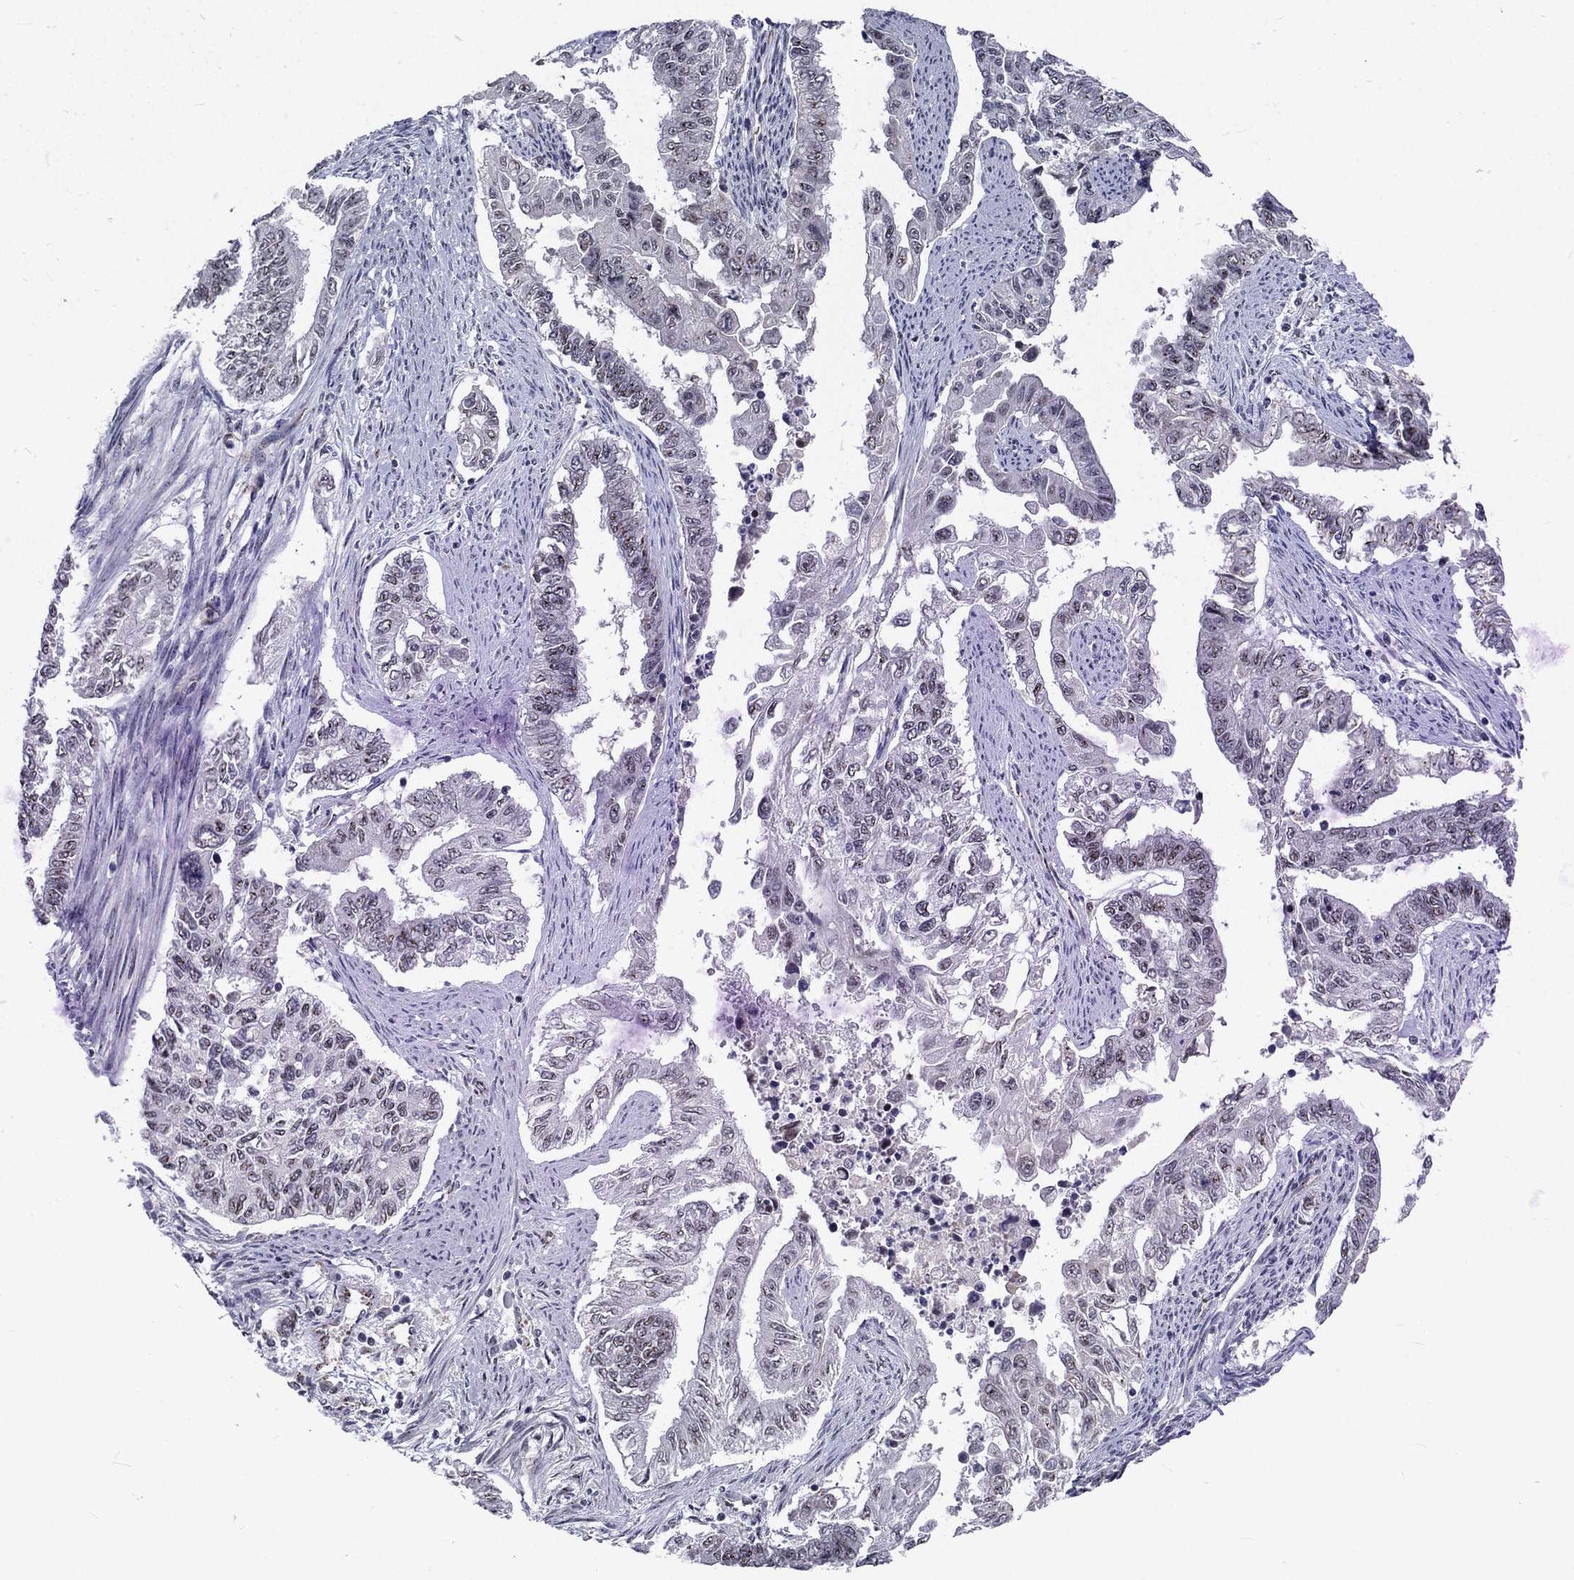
{"staining": {"intensity": "negative", "quantity": "none", "location": "none"}, "tissue": "endometrial cancer", "cell_type": "Tumor cells", "image_type": "cancer", "snomed": [{"axis": "morphology", "description": "Adenocarcinoma, NOS"}, {"axis": "topography", "description": "Uterus"}], "caption": "Tumor cells show no significant staining in endometrial cancer.", "gene": "ZBED1", "patient": {"sex": "female", "age": 59}}